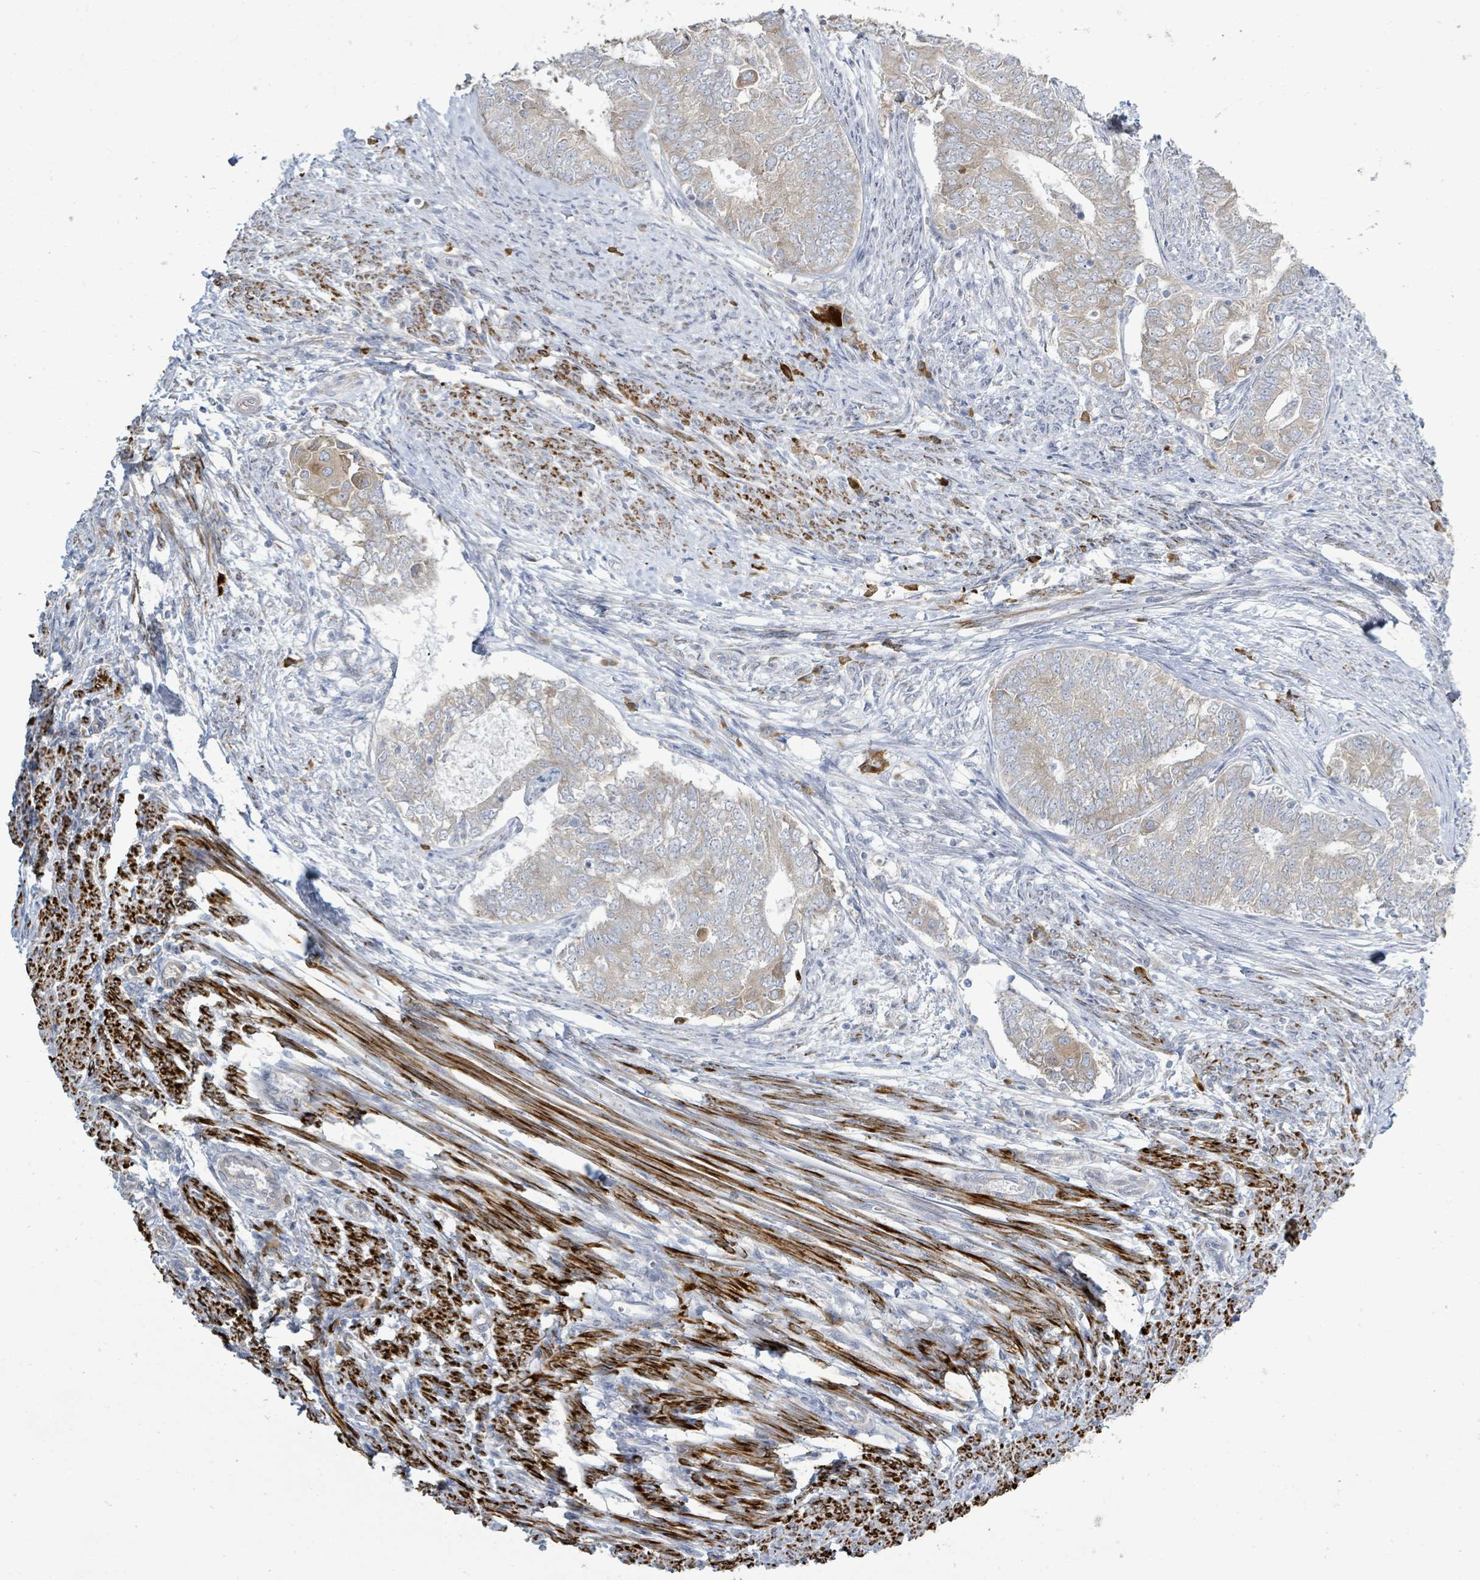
{"staining": {"intensity": "weak", "quantity": ">75%", "location": "cytoplasmic/membranous"}, "tissue": "endometrial cancer", "cell_type": "Tumor cells", "image_type": "cancer", "snomed": [{"axis": "morphology", "description": "Adenocarcinoma, NOS"}, {"axis": "topography", "description": "Endometrium"}], "caption": "Tumor cells reveal low levels of weak cytoplasmic/membranous positivity in approximately >75% of cells in endometrial adenocarcinoma.", "gene": "SIRPB1", "patient": {"sex": "female", "age": 62}}